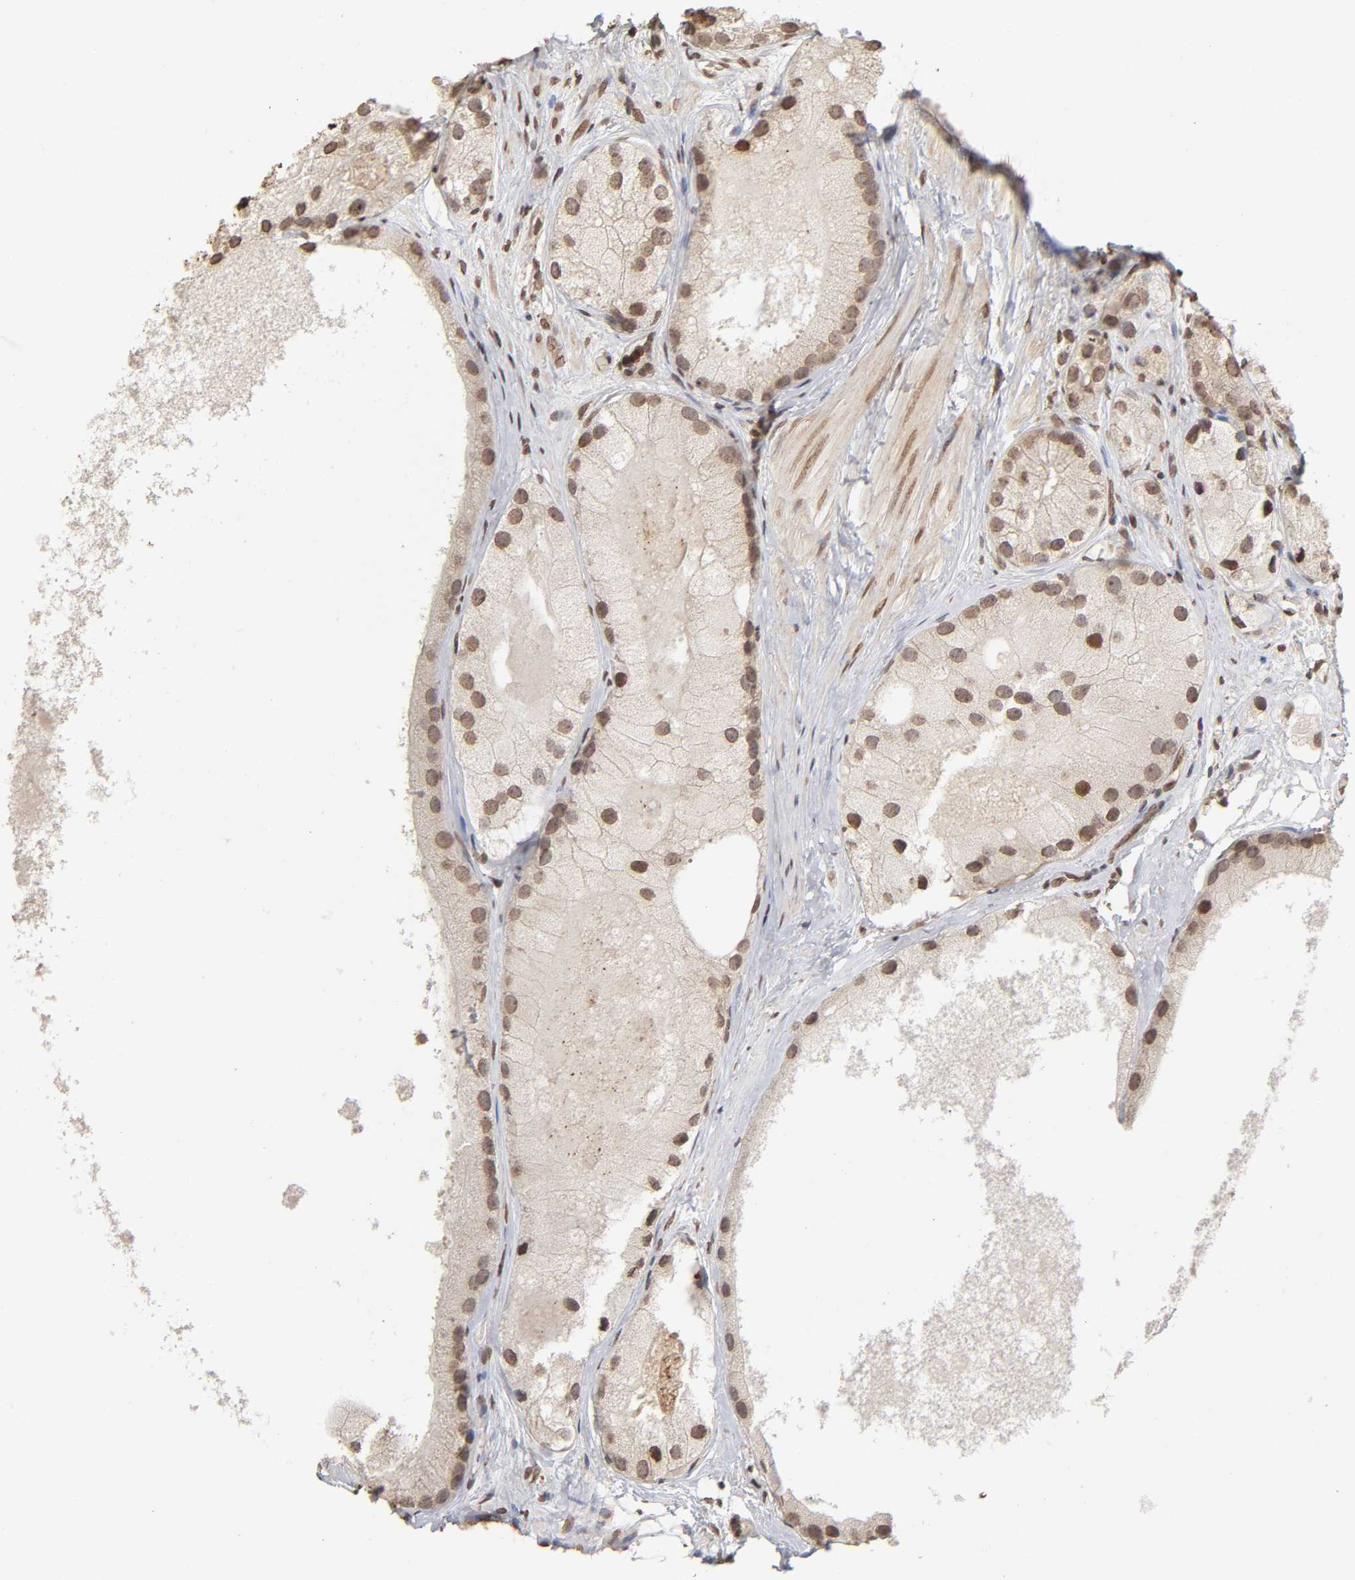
{"staining": {"intensity": "weak", "quantity": ">75%", "location": "cytoplasmic/membranous"}, "tissue": "prostate cancer", "cell_type": "Tumor cells", "image_type": "cancer", "snomed": [{"axis": "morphology", "description": "Adenocarcinoma, Low grade"}, {"axis": "topography", "description": "Prostate"}], "caption": "A low amount of weak cytoplasmic/membranous expression is appreciated in approximately >75% of tumor cells in prostate cancer (low-grade adenocarcinoma) tissue.", "gene": "MLLT6", "patient": {"sex": "male", "age": 69}}